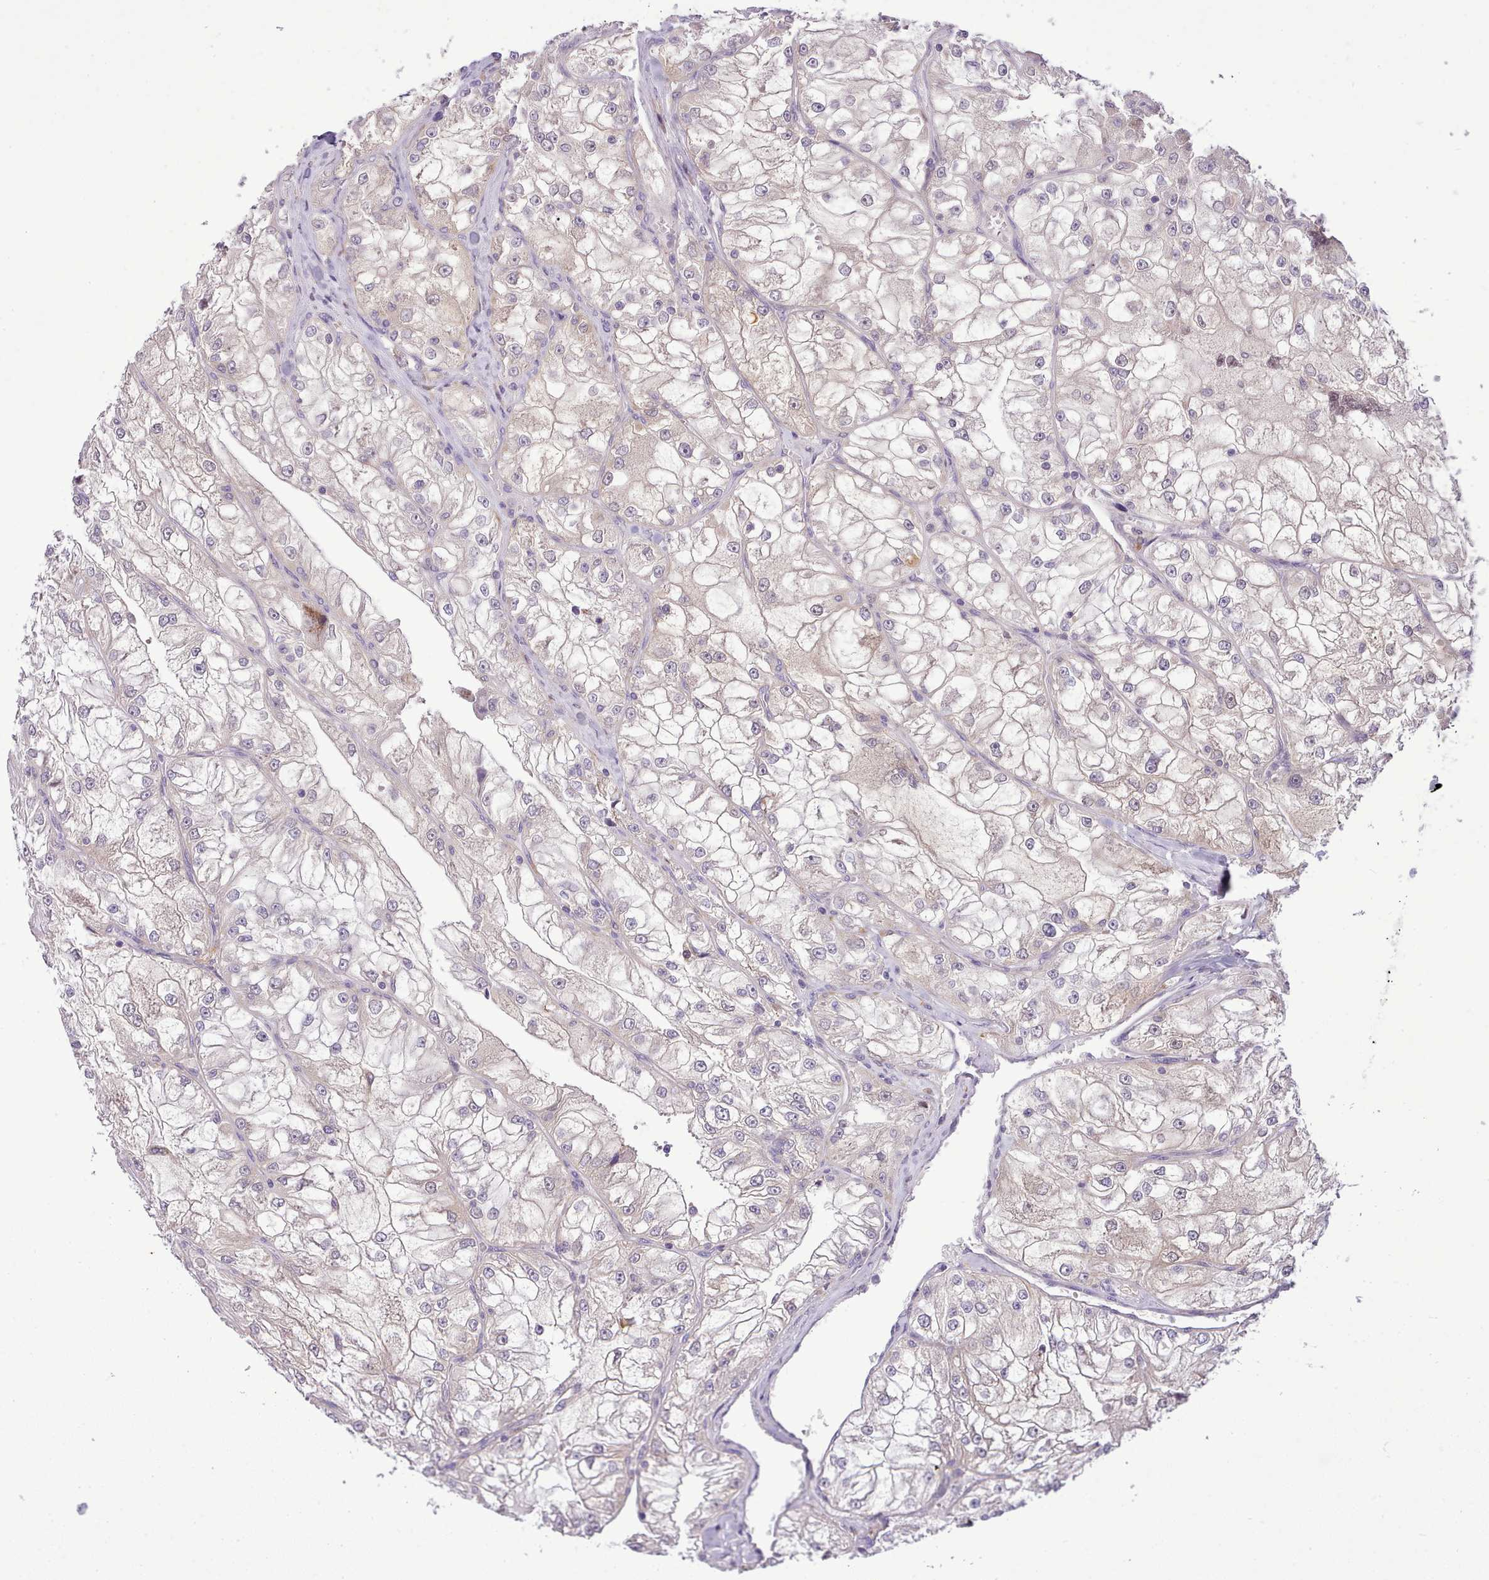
{"staining": {"intensity": "negative", "quantity": "none", "location": "none"}, "tissue": "renal cancer", "cell_type": "Tumor cells", "image_type": "cancer", "snomed": [{"axis": "morphology", "description": "Adenocarcinoma, NOS"}, {"axis": "topography", "description": "Kidney"}], "caption": "High magnification brightfield microscopy of renal cancer (adenocarcinoma) stained with DAB (brown) and counterstained with hematoxylin (blue): tumor cells show no significant staining.", "gene": "FAM83E", "patient": {"sex": "female", "age": 72}}